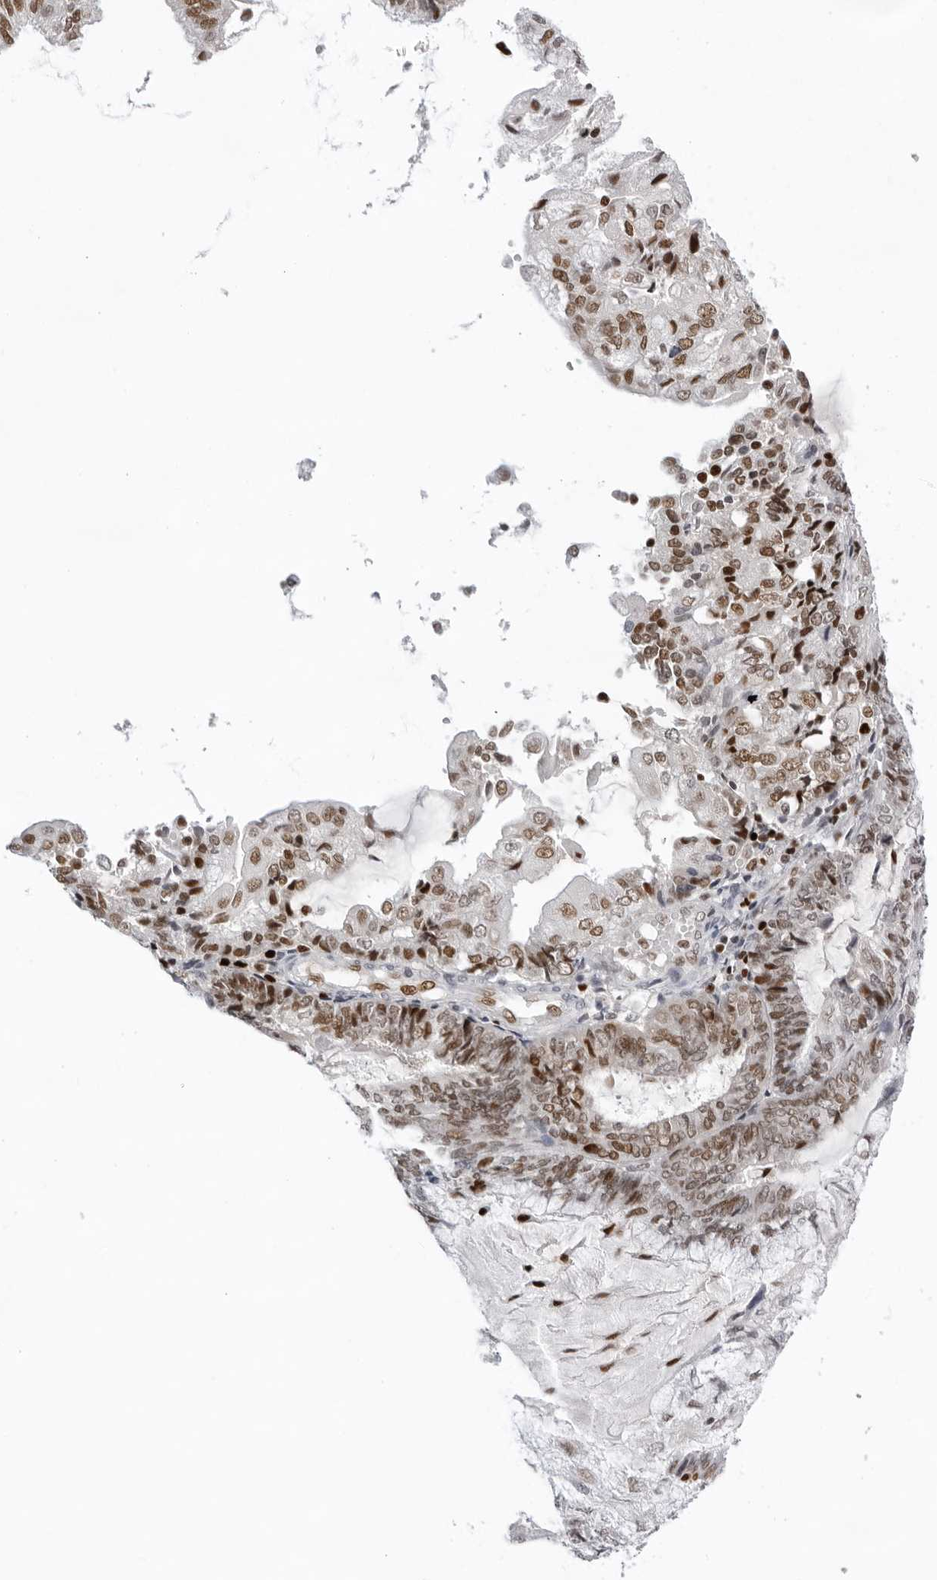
{"staining": {"intensity": "moderate", "quantity": ">75%", "location": "nuclear"}, "tissue": "endometrial cancer", "cell_type": "Tumor cells", "image_type": "cancer", "snomed": [{"axis": "morphology", "description": "Adenocarcinoma, NOS"}, {"axis": "topography", "description": "Endometrium"}], "caption": "This is a histology image of immunohistochemistry (IHC) staining of endometrial adenocarcinoma, which shows moderate positivity in the nuclear of tumor cells.", "gene": "OGG1", "patient": {"sex": "female", "age": 81}}